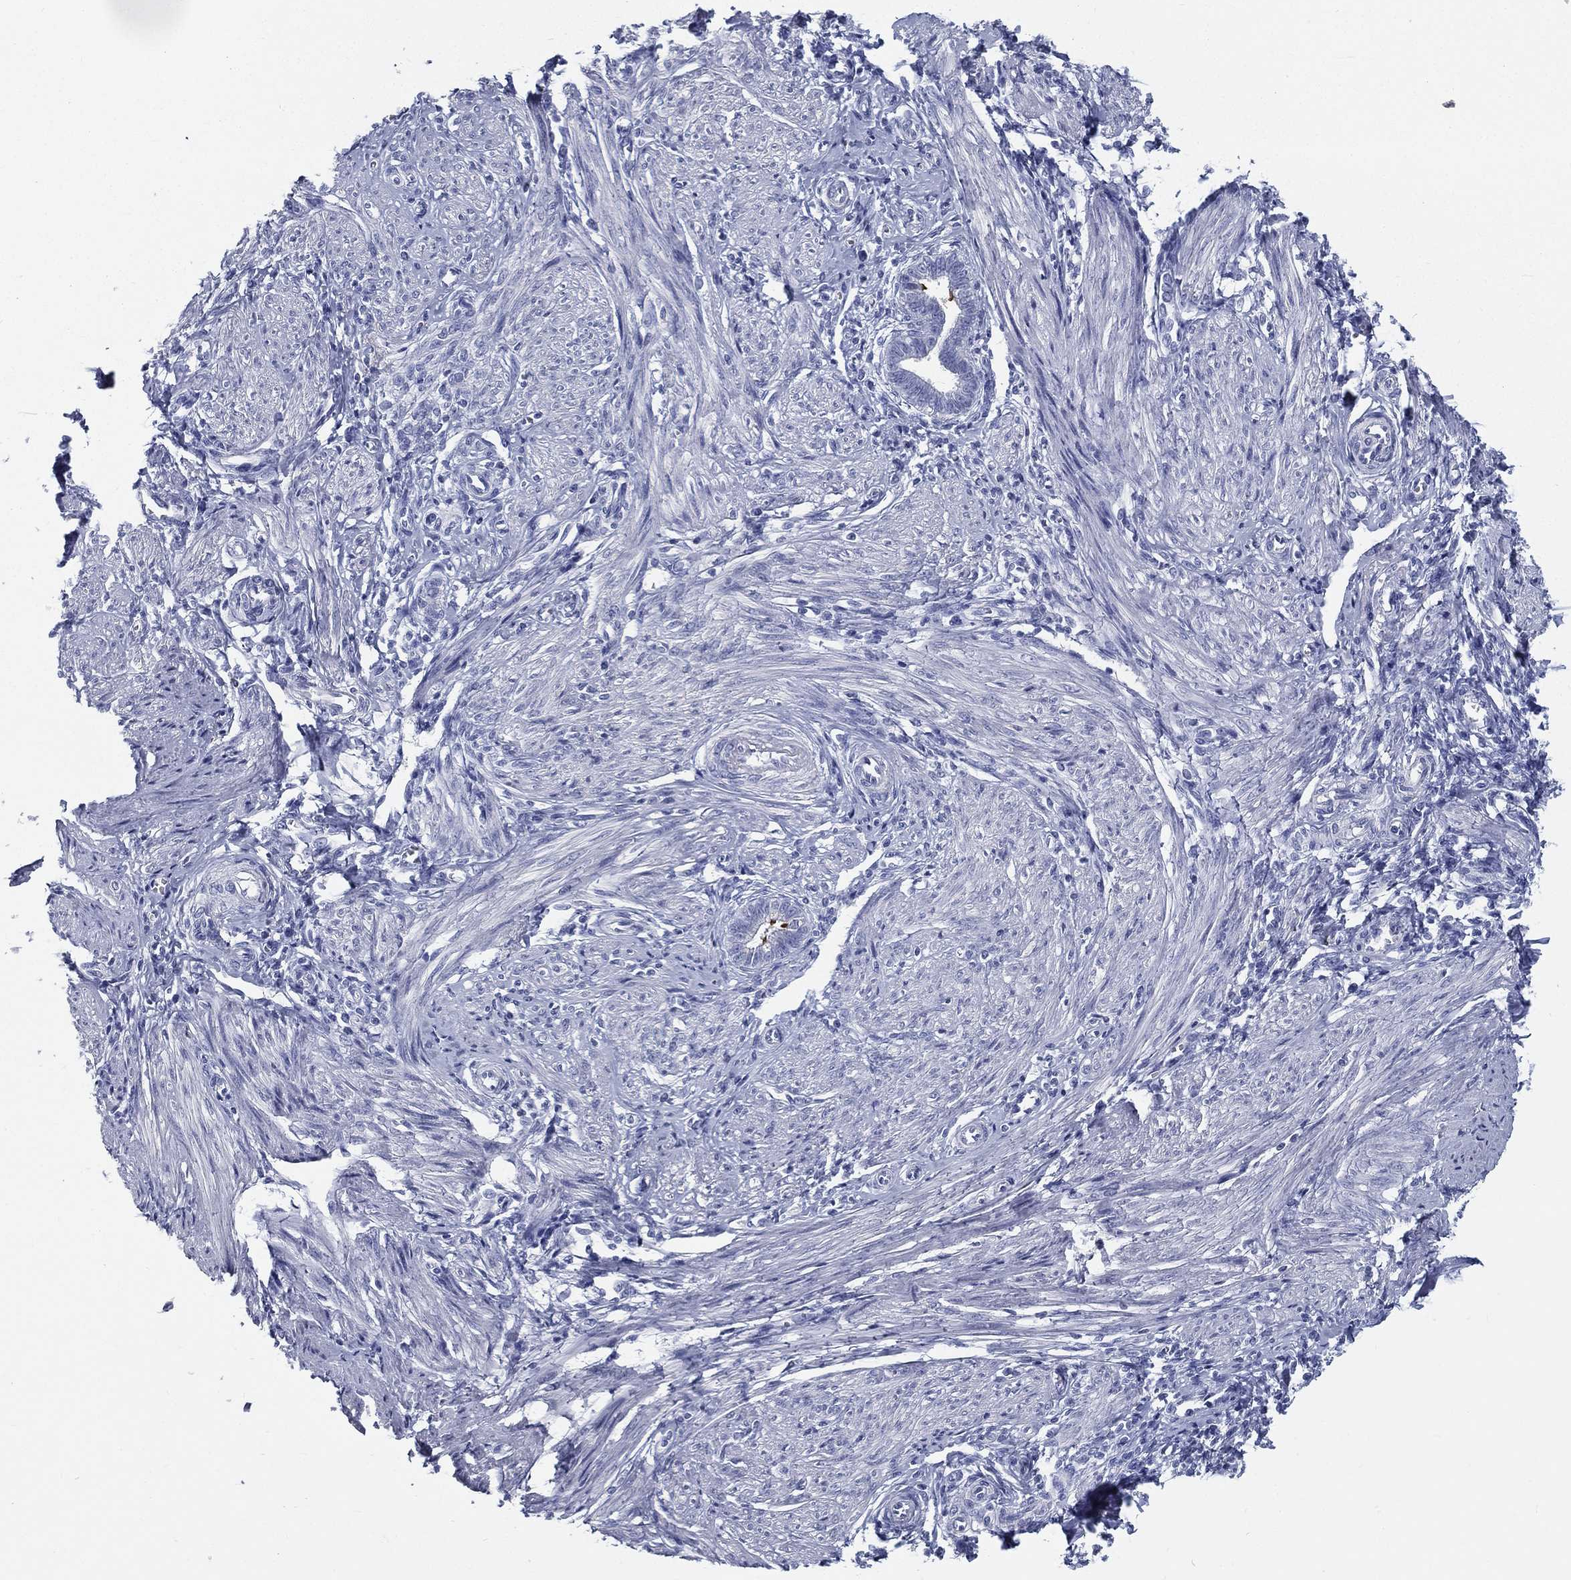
{"staining": {"intensity": "negative", "quantity": "none", "location": "none"}, "tissue": "endometrium", "cell_type": "Cells in endometrial stroma", "image_type": "normal", "snomed": [{"axis": "morphology", "description": "Normal tissue, NOS"}, {"axis": "topography", "description": "Cervix"}, {"axis": "topography", "description": "Endometrium"}], "caption": "Immunohistochemistry (IHC) of benign endometrium demonstrates no staining in cells in endometrial stroma.", "gene": "RSPH4A", "patient": {"sex": "female", "age": 37}}